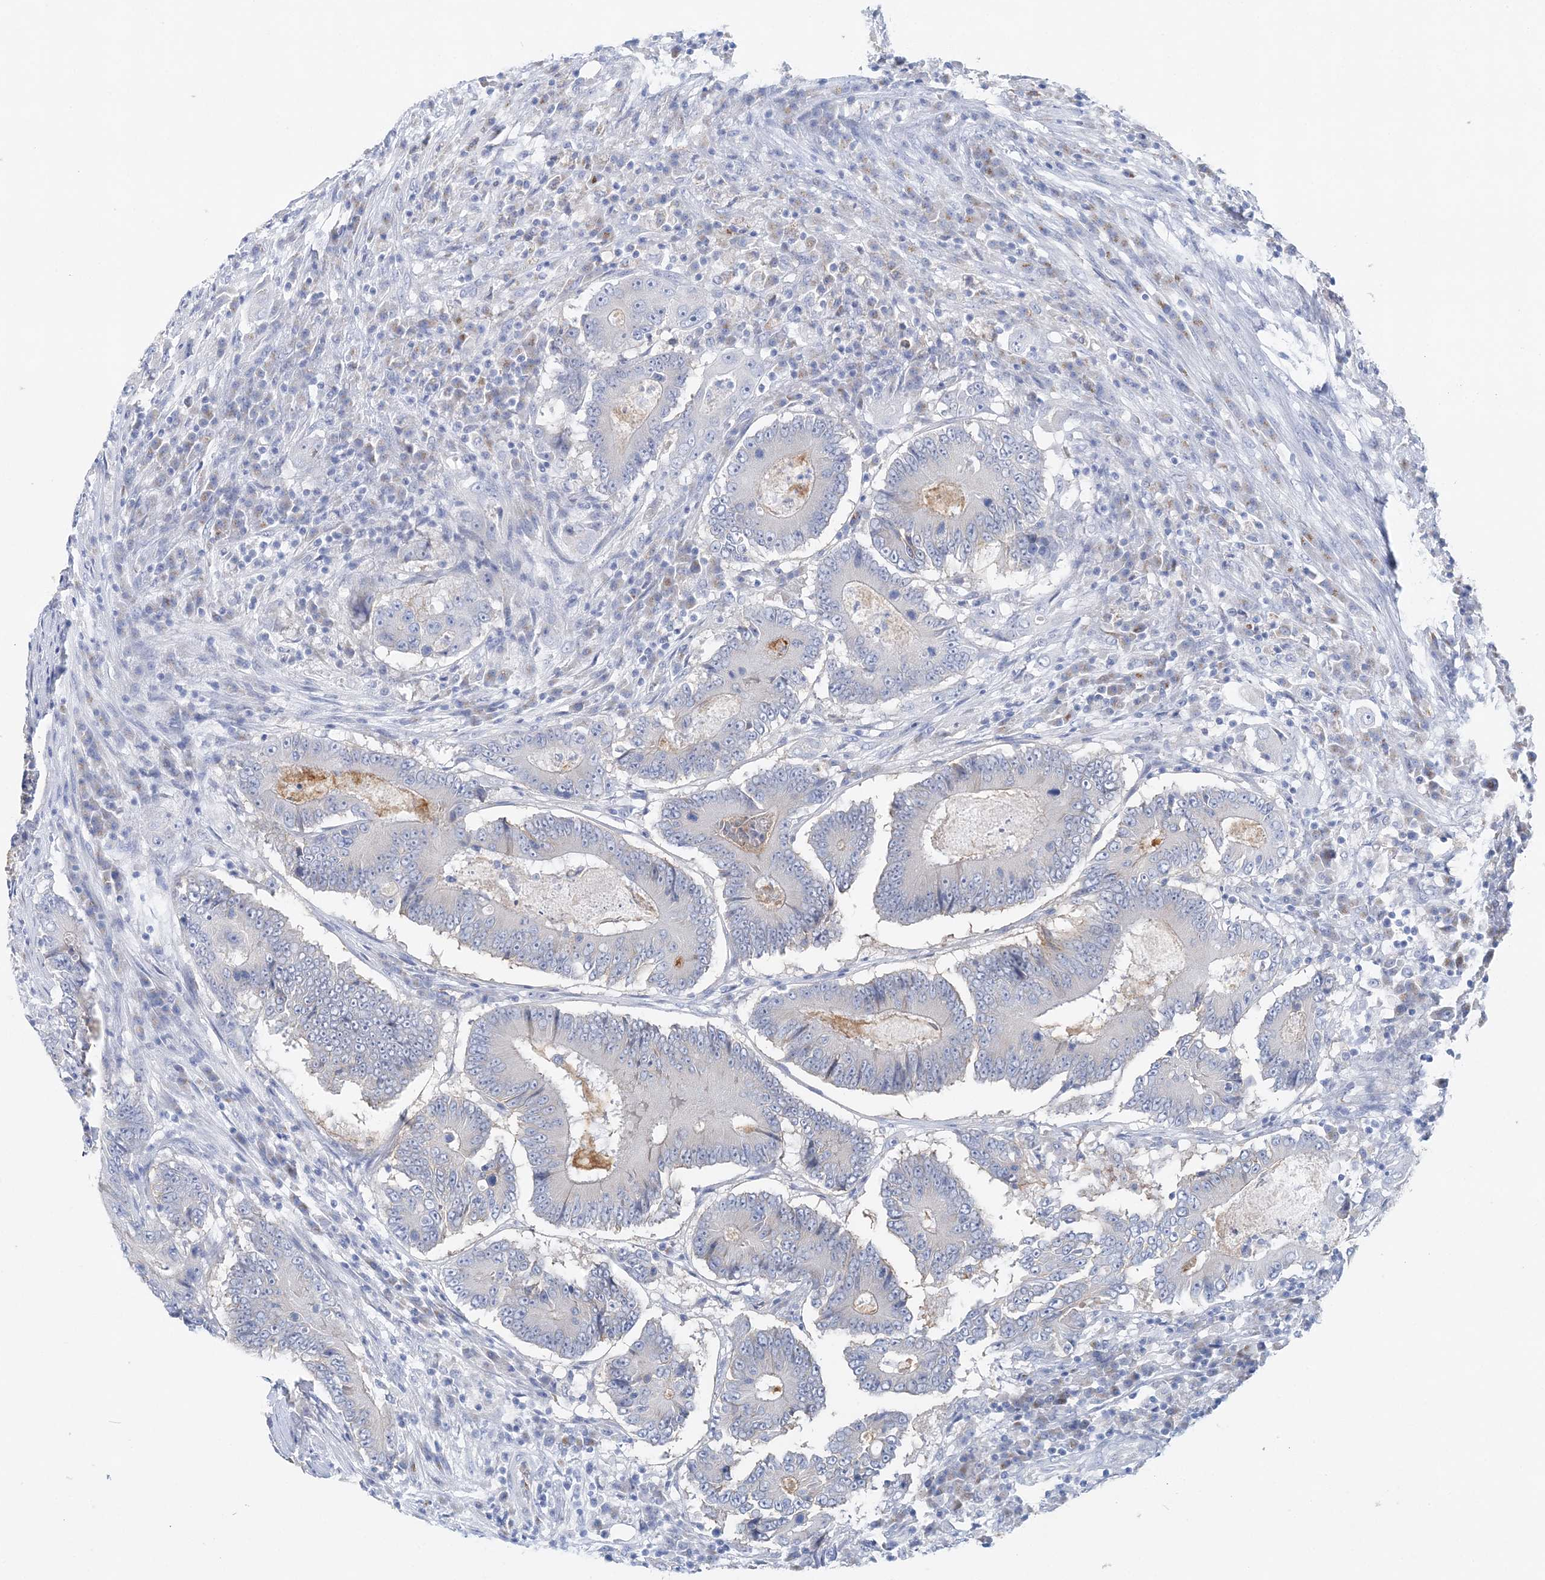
{"staining": {"intensity": "negative", "quantity": "none", "location": "none"}, "tissue": "colorectal cancer", "cell_type": "Tumor cells", "image_type": "cancer", "snomed": [{"axis": "morphology", "description": "Adenocarcinoma, NOS"}, {"axis": "topography", "description": "Colon"}], "caption": "There is no significant positivity in tumor cells of adenocarcinoma (colorectal). Brightfield microscopy of immunohistochemistry (IHC) stained with DAB (3,3'-diaminobenzidine) (brown) and hematoxylin (blue), captured at high magnification.", "gene": "SLC5A6", "patient": {"sex": "male", "age": 83}}